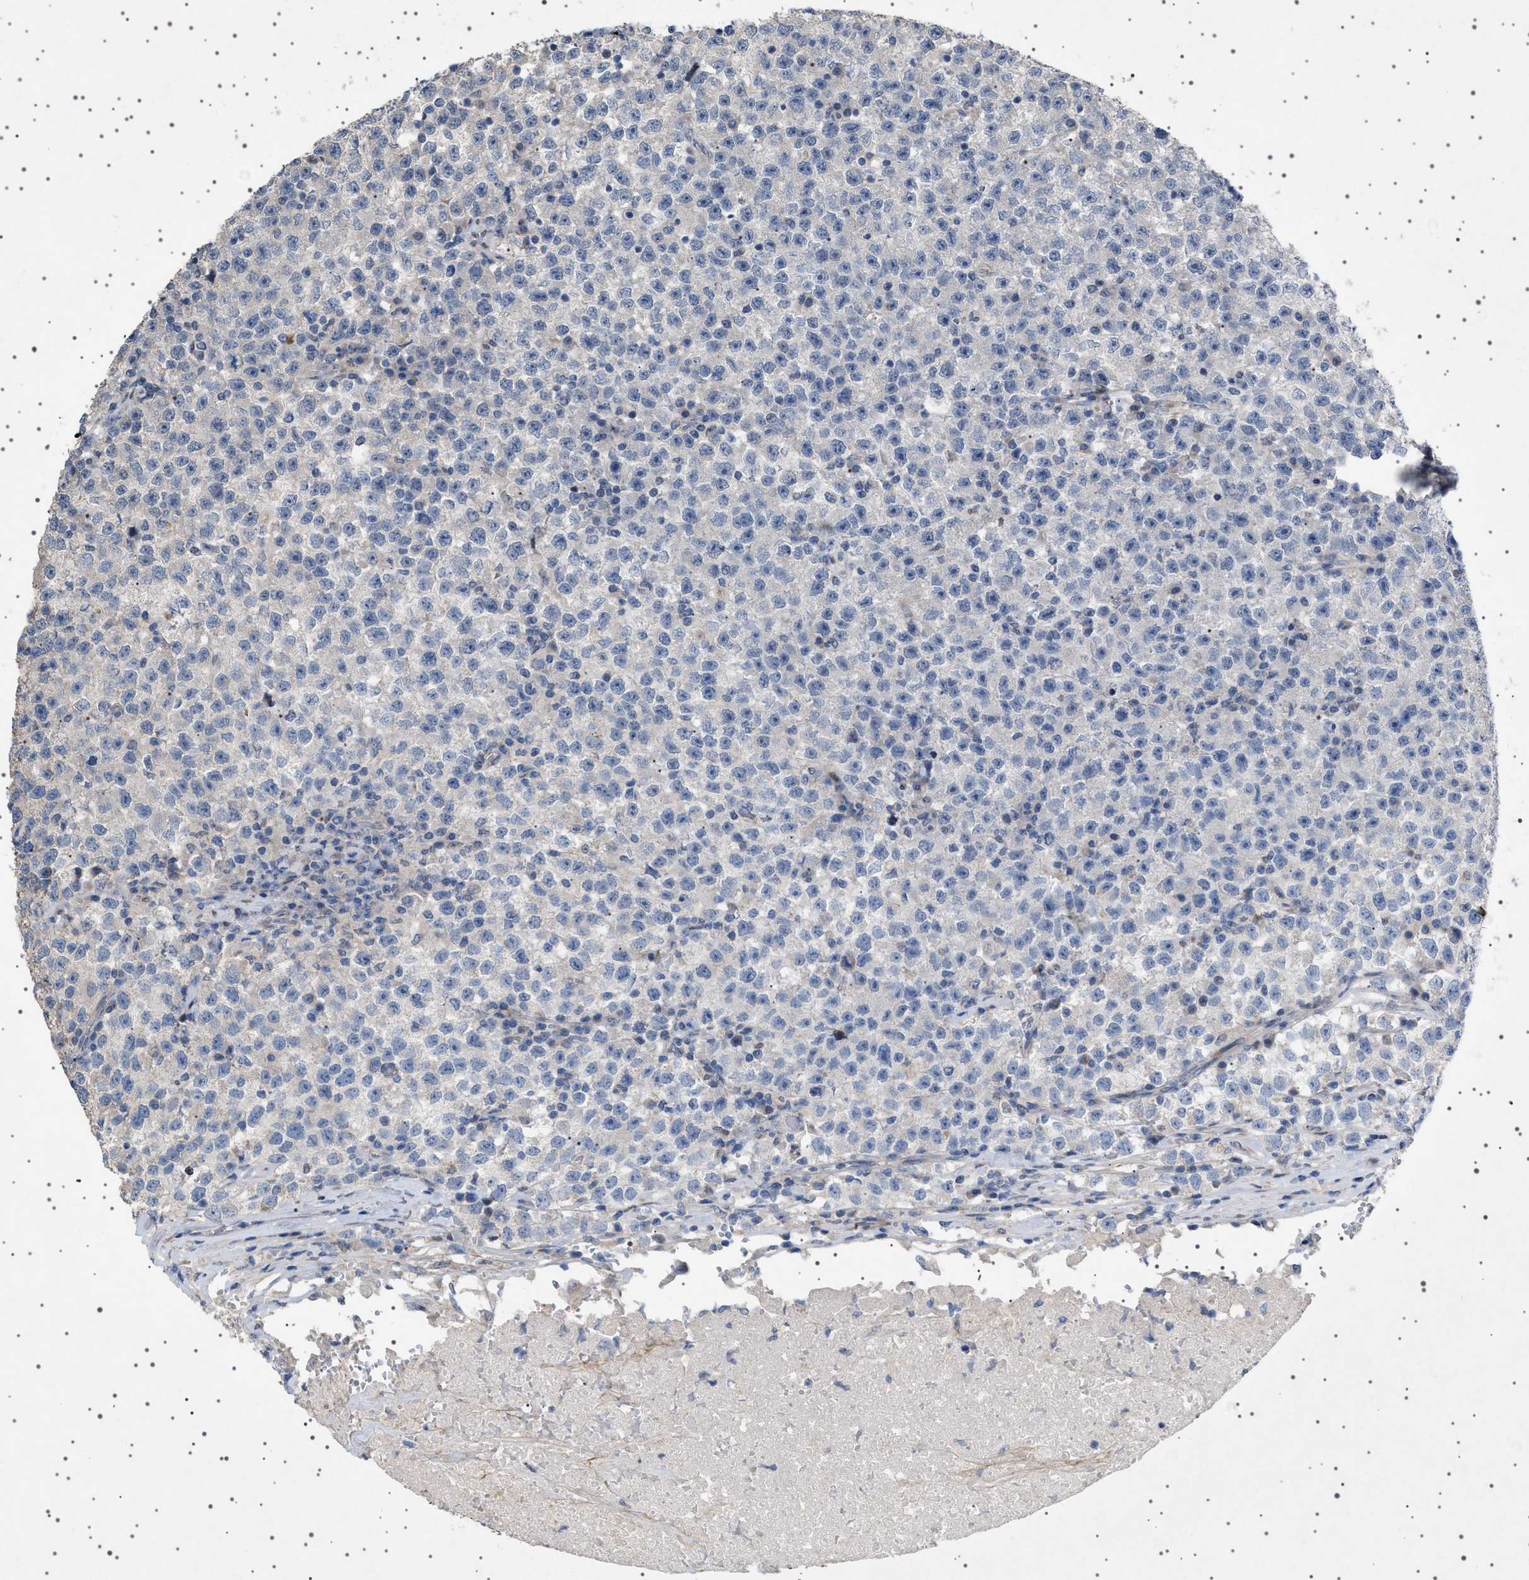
{"staining": {"intensity": "negative", "quantity": "none", "location": "none"}, "tissue": "testis cancer", "cell_type": "Tumor cells", "image_type": "cancer", "snomed": [{"axis": "morphology", "description": "Seminoma, NOS"}, {"axis": "topography", "description": "Testis"}], "caption": "DAB immunohistochemical staining of human testis seminoma exhibits no significant positivity in tumor cells. (DAB (3,3'-diaminobenzidine) immunohistochemistry (IHC), high magnification).", "gene": "HTR1A", "patient": {"sex": "male", "age": 22}}